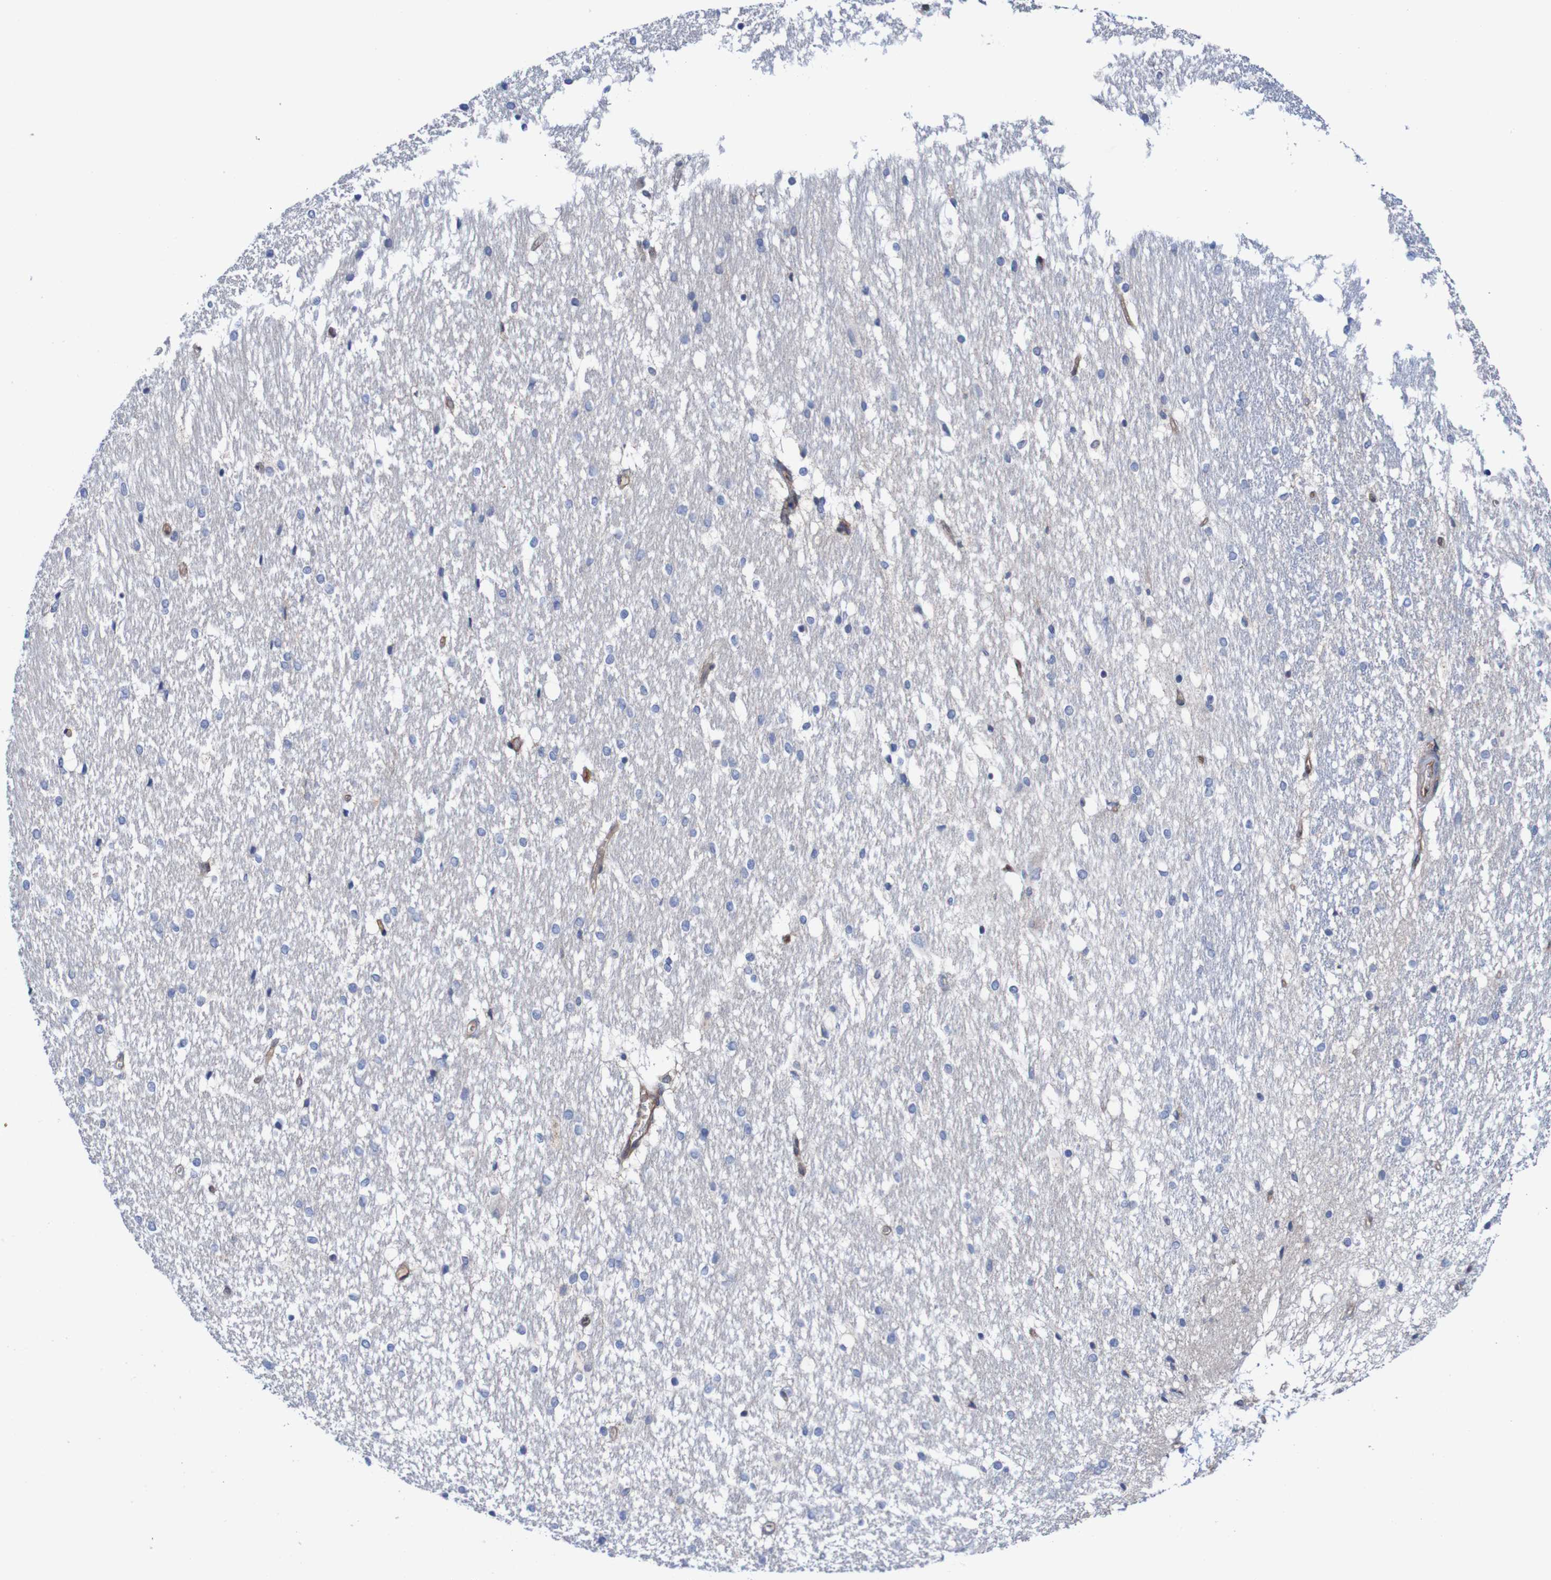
{"staining": {"intensity": "negative", "quantity": "none", "location": "none"}, "tissue": "hippocampus", "cell_type": "Glial cells", "image_type": "normal", "snomed": [{"axis": "morphology", "description": "Normal tissue, NOS"}, {"axis": "topography", "description": "Hippocampus"}], "caption": "Glial cells show no significant expression in unremarkable hippocampus. (DAB immunohistochemistry (IHC), high magnification).", "gene": "RIGI", "patient": {"sex": "female", "age": 19}}